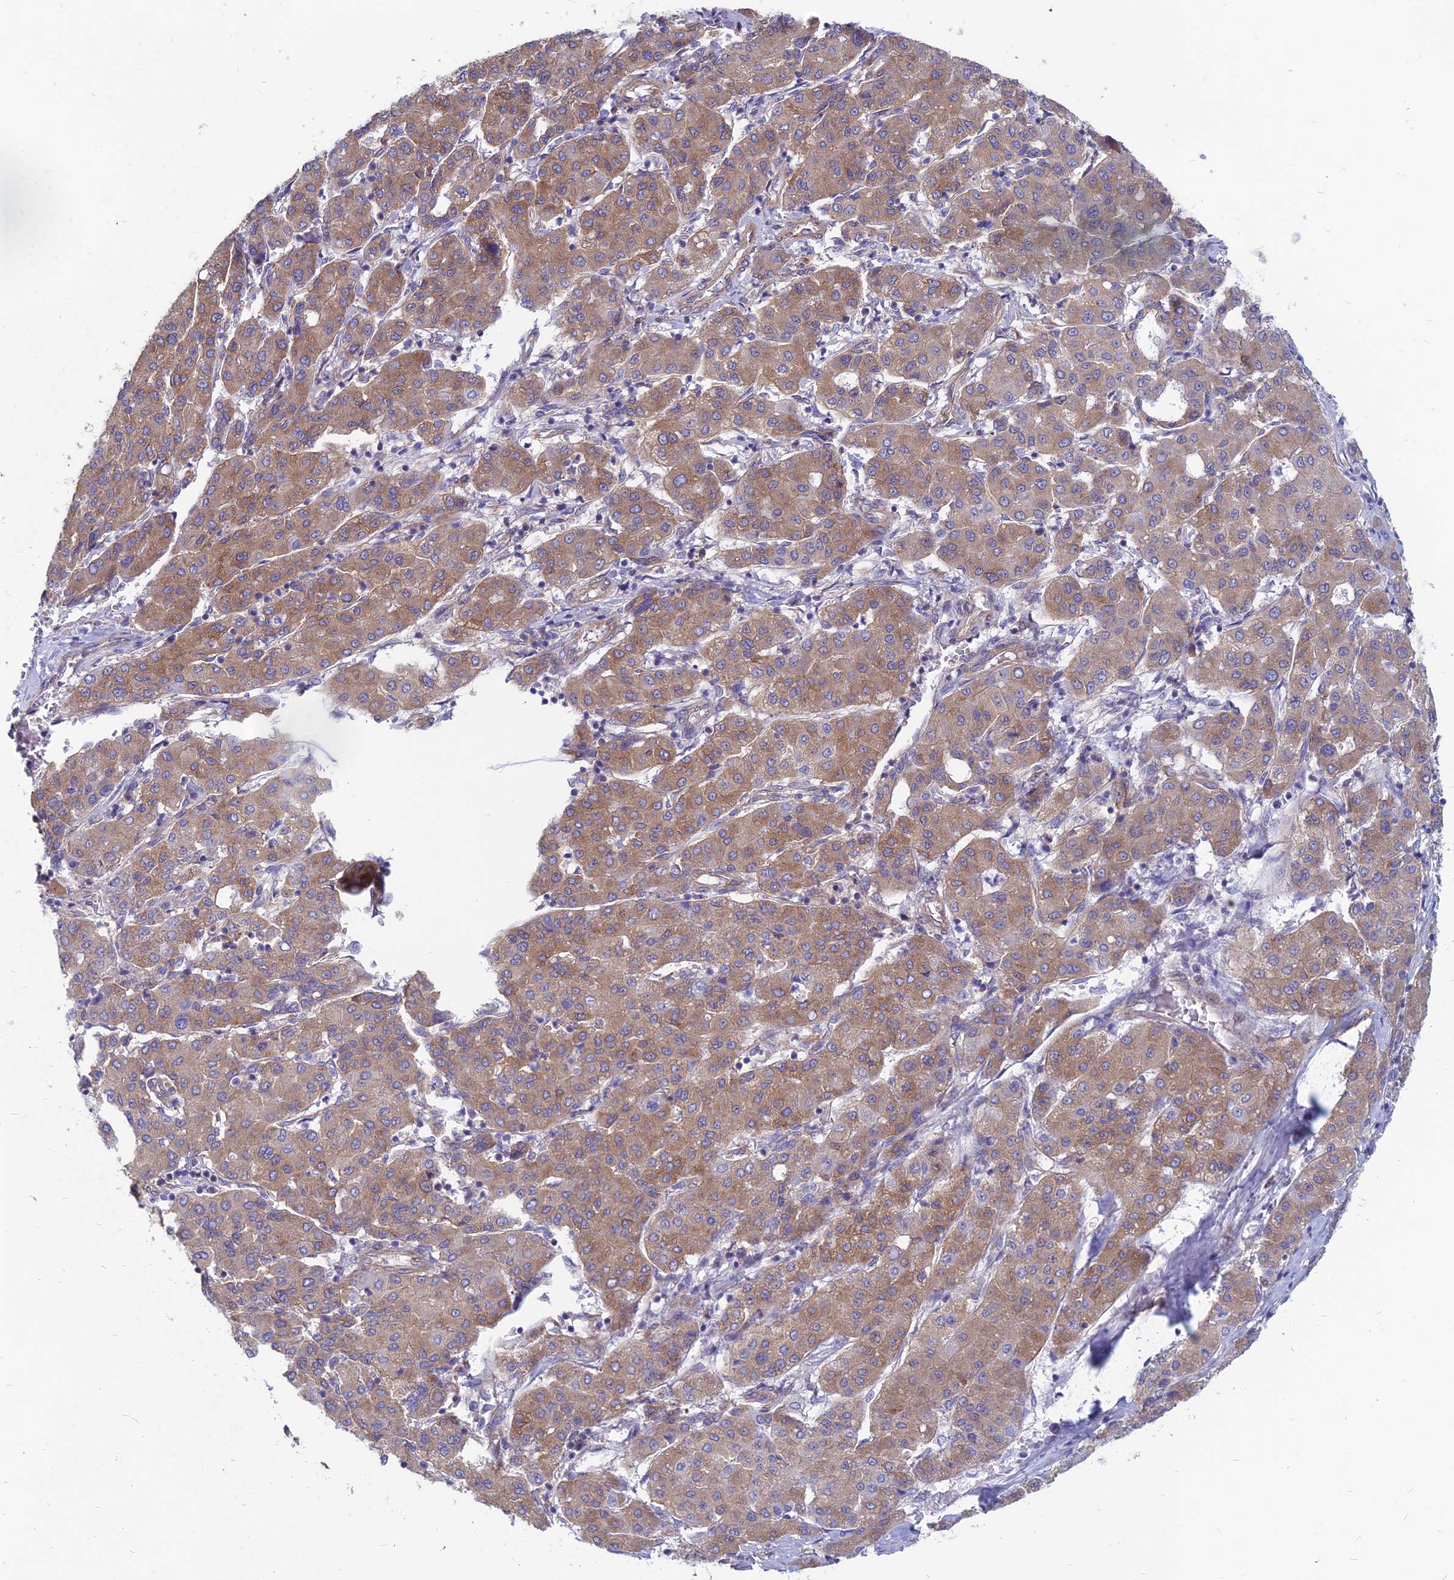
{"staining": {"intensity": "moderate", "quantity": ">75%", "location": "cytoplasmic/membranous"}, "tissue": "liver cancer", "cell_type": "Tumor cells", "image_type": "cancer", "snomed": [{"axis": "morphology", "description": "Carcinoma, Hepatocellular, NOS"}, {"axis": "topography", "description": "Liver"}], "caption": "Immunohistochemistry (IHC) (DAB) staining of liver cancer (hepatocellular carcinoma) demonstrates moderate cytoplasmic/membranous protein positivity in about >75% of tumor cells. (Stains: DAB in brown, nuclei in blue, Microscopy: brightfield microscopy at high magnification).", "gene": "TXLNA", "patient": {"sex": "male", "age": 65}}